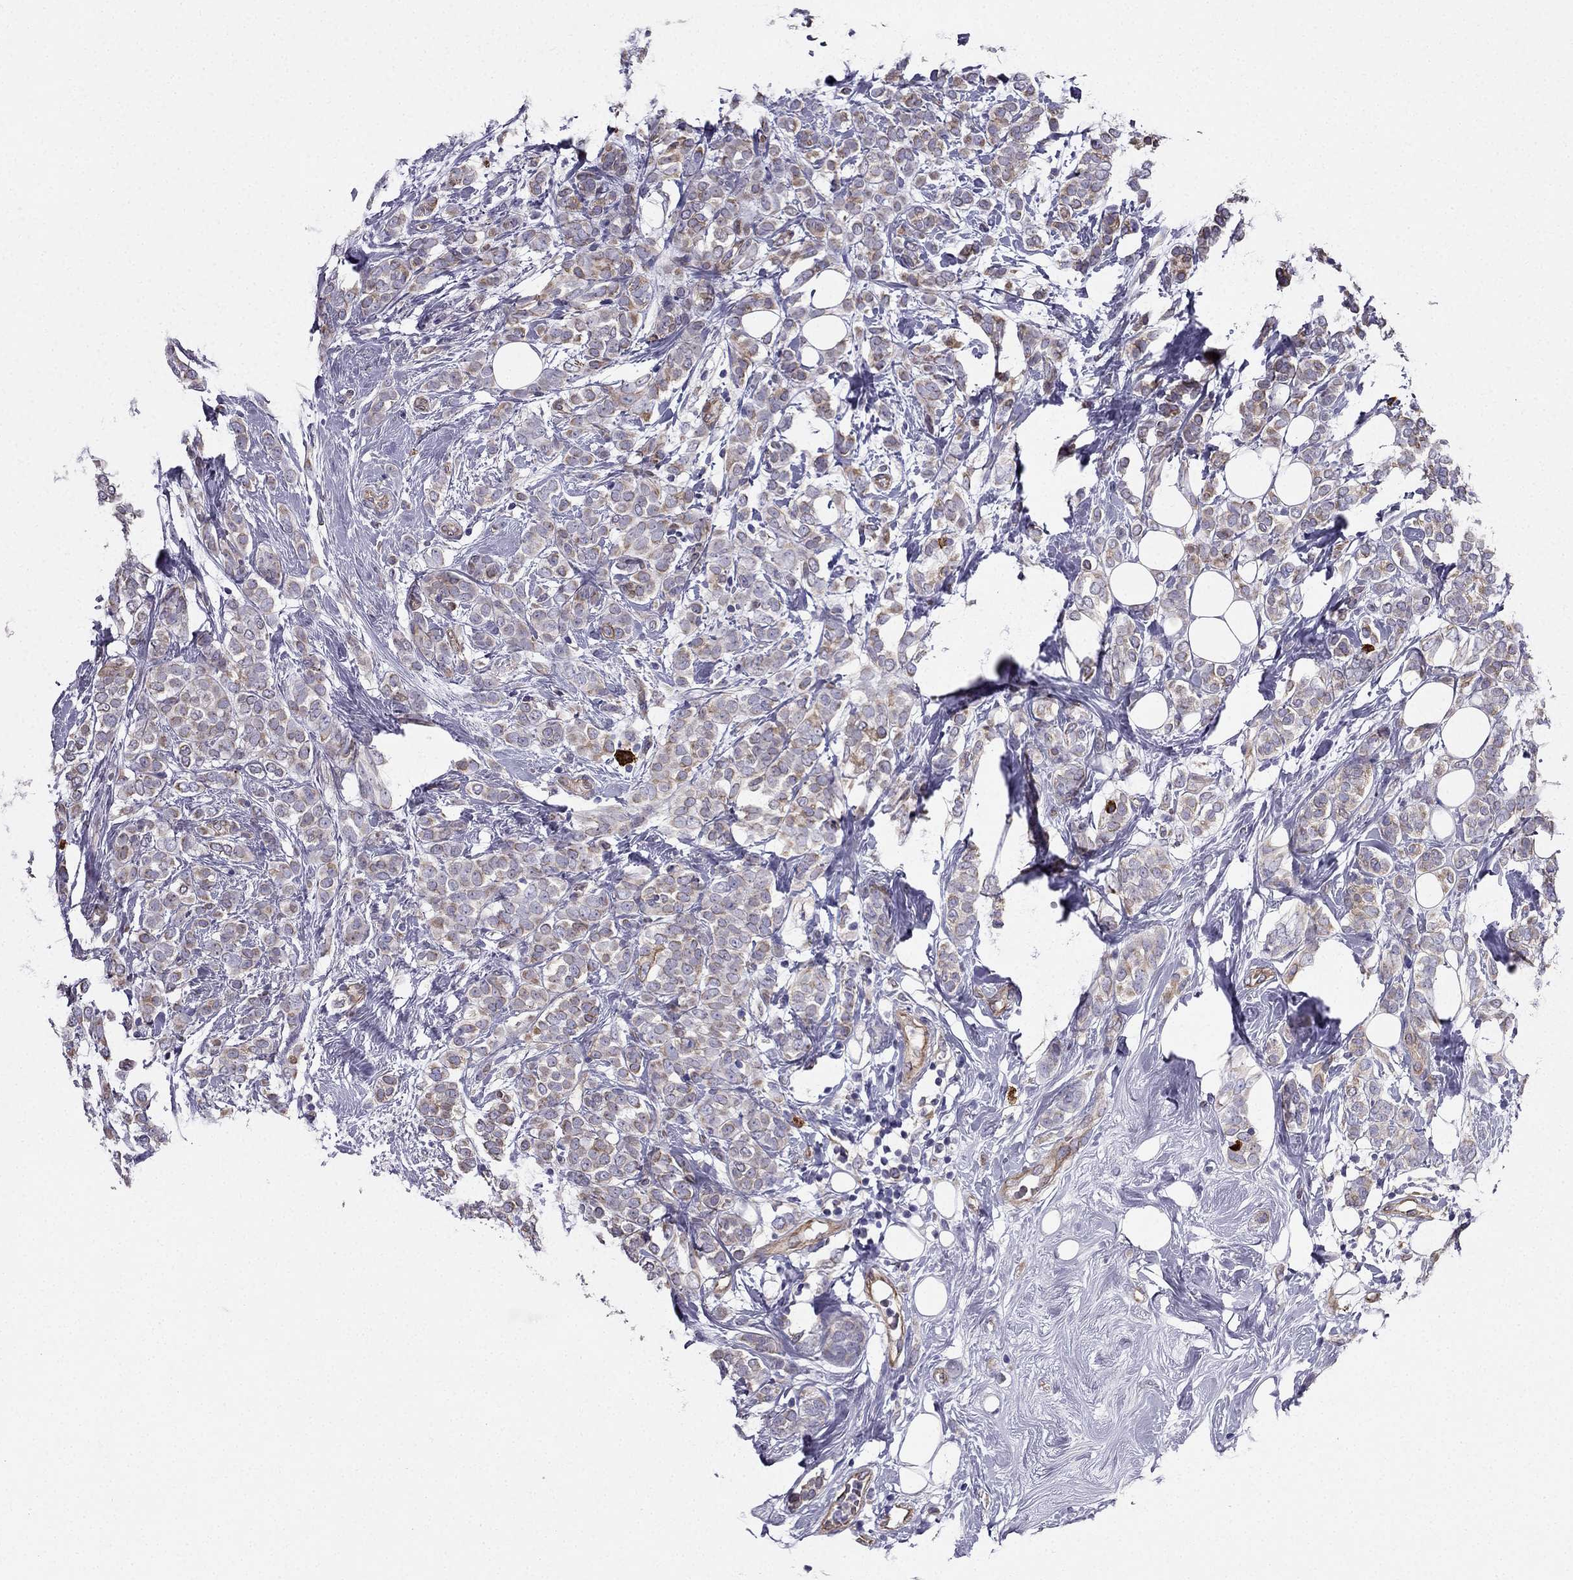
{"staining": {"intensity": "moderate", "quantity": ">75%", "location": "cytoplasmic/membranous"}, "tissue": "breast cancer", "cell_type": "Tumor cells", "image_type": "cancer", "snomed": [{"axis": "morphology", "description": "Lobular carcinoma"}, {"axis": "topography", "description": "Breast"}], "caption": "Human breast lobular carcinoma stained with a brown dye demonstrates moderate cytoplasmic/membranous positive expression in about >75% of tumor cells.", "gene": "ENOX1", "patient": {"sex": "female", "age": 49}}